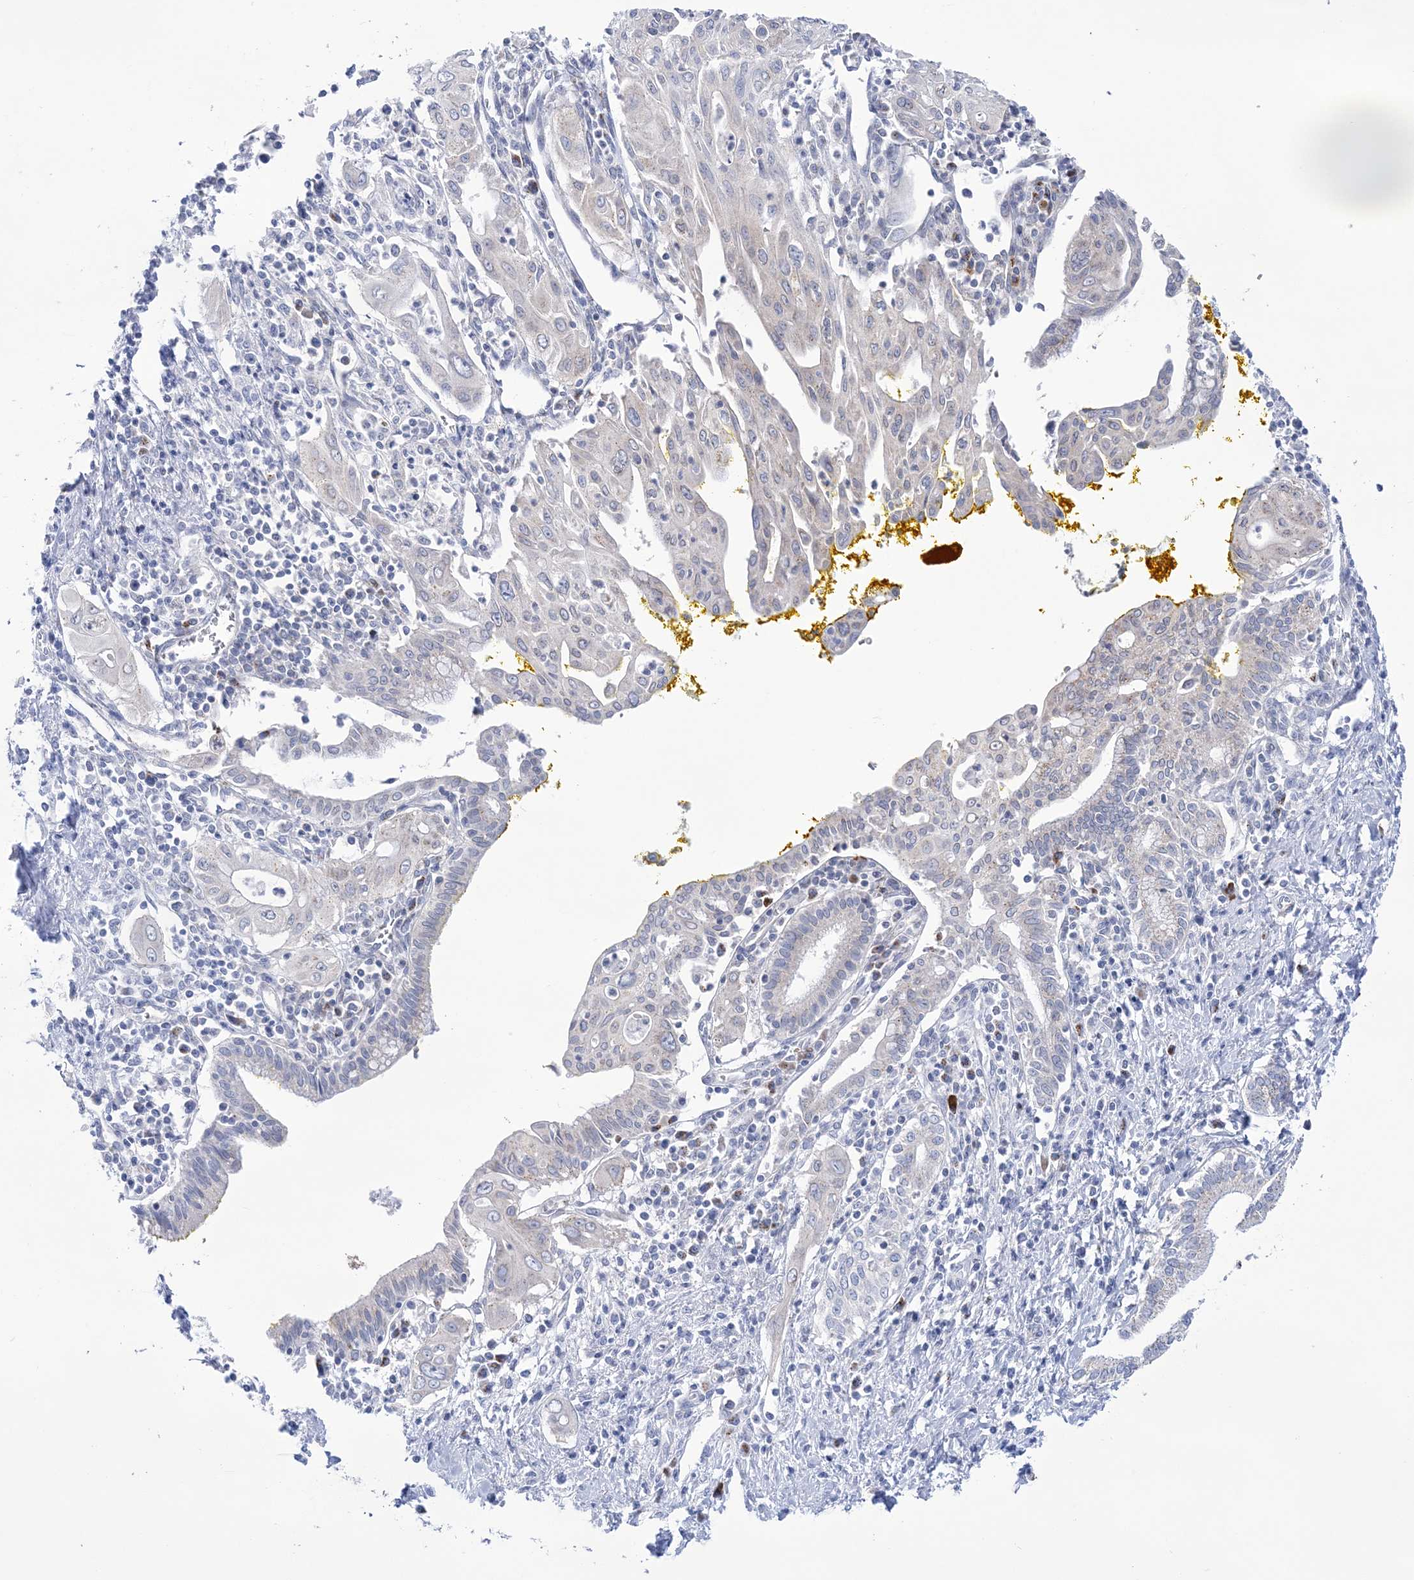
{"staining": {"intensity": "negative", "quantity": "none", "location": "none"}, "tissue": "pancreatic cancer", "cell_type": "Tumor cells", "image_type": "cancer", "snomed": [{"axis": "morphology", "description": "Adenocarcinoma, NOS"}, {"axis": "topography", "description": "Pancreas"}], "caption": "Adenocarcinoma (pancreatic) was stained to show a protein in brown. There is no significant positivity in tumor cells.", "gene": "COPB2", "patient": {"sex": "male", "age": 58}}